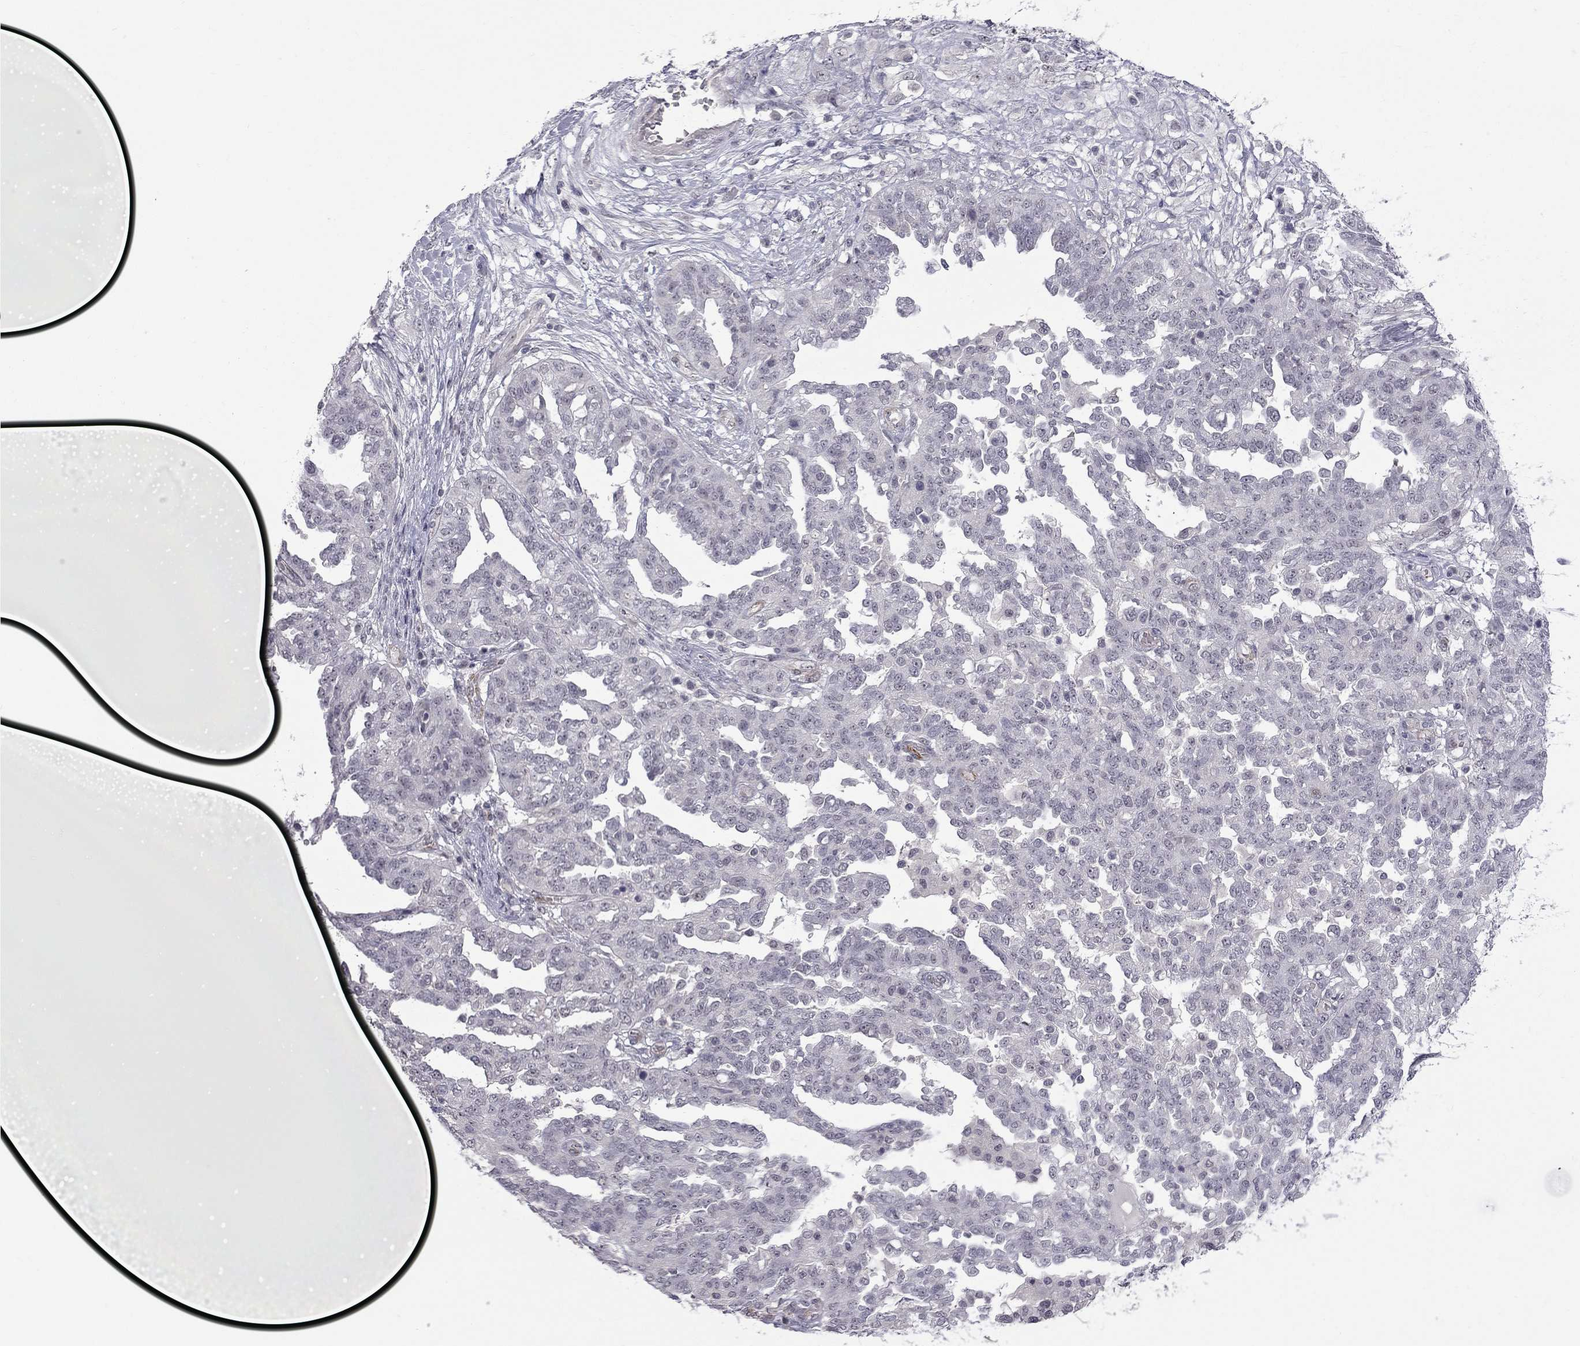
{"staining": {"intensity": "negative", "quantity": "none", "location": "none"}, "tissue": "ovarian cancer", "cell_type": "Tumor cells", "image_type": "cancer", "snomed": [{"axis": "morphology", "description": "Cystadenocarcinoma, serous, NOS"}, {"axis": "topography", "description": "Ovary"}], "caption": "High power microscopy photomicrograph of an immunohistochemistry image of ovarian cancer (serous cystadenocarcinoma), revealing no significant positivity in tumor cells.", "gene": "GSG1L", "patient": {"sex": "female", "age": 67}}